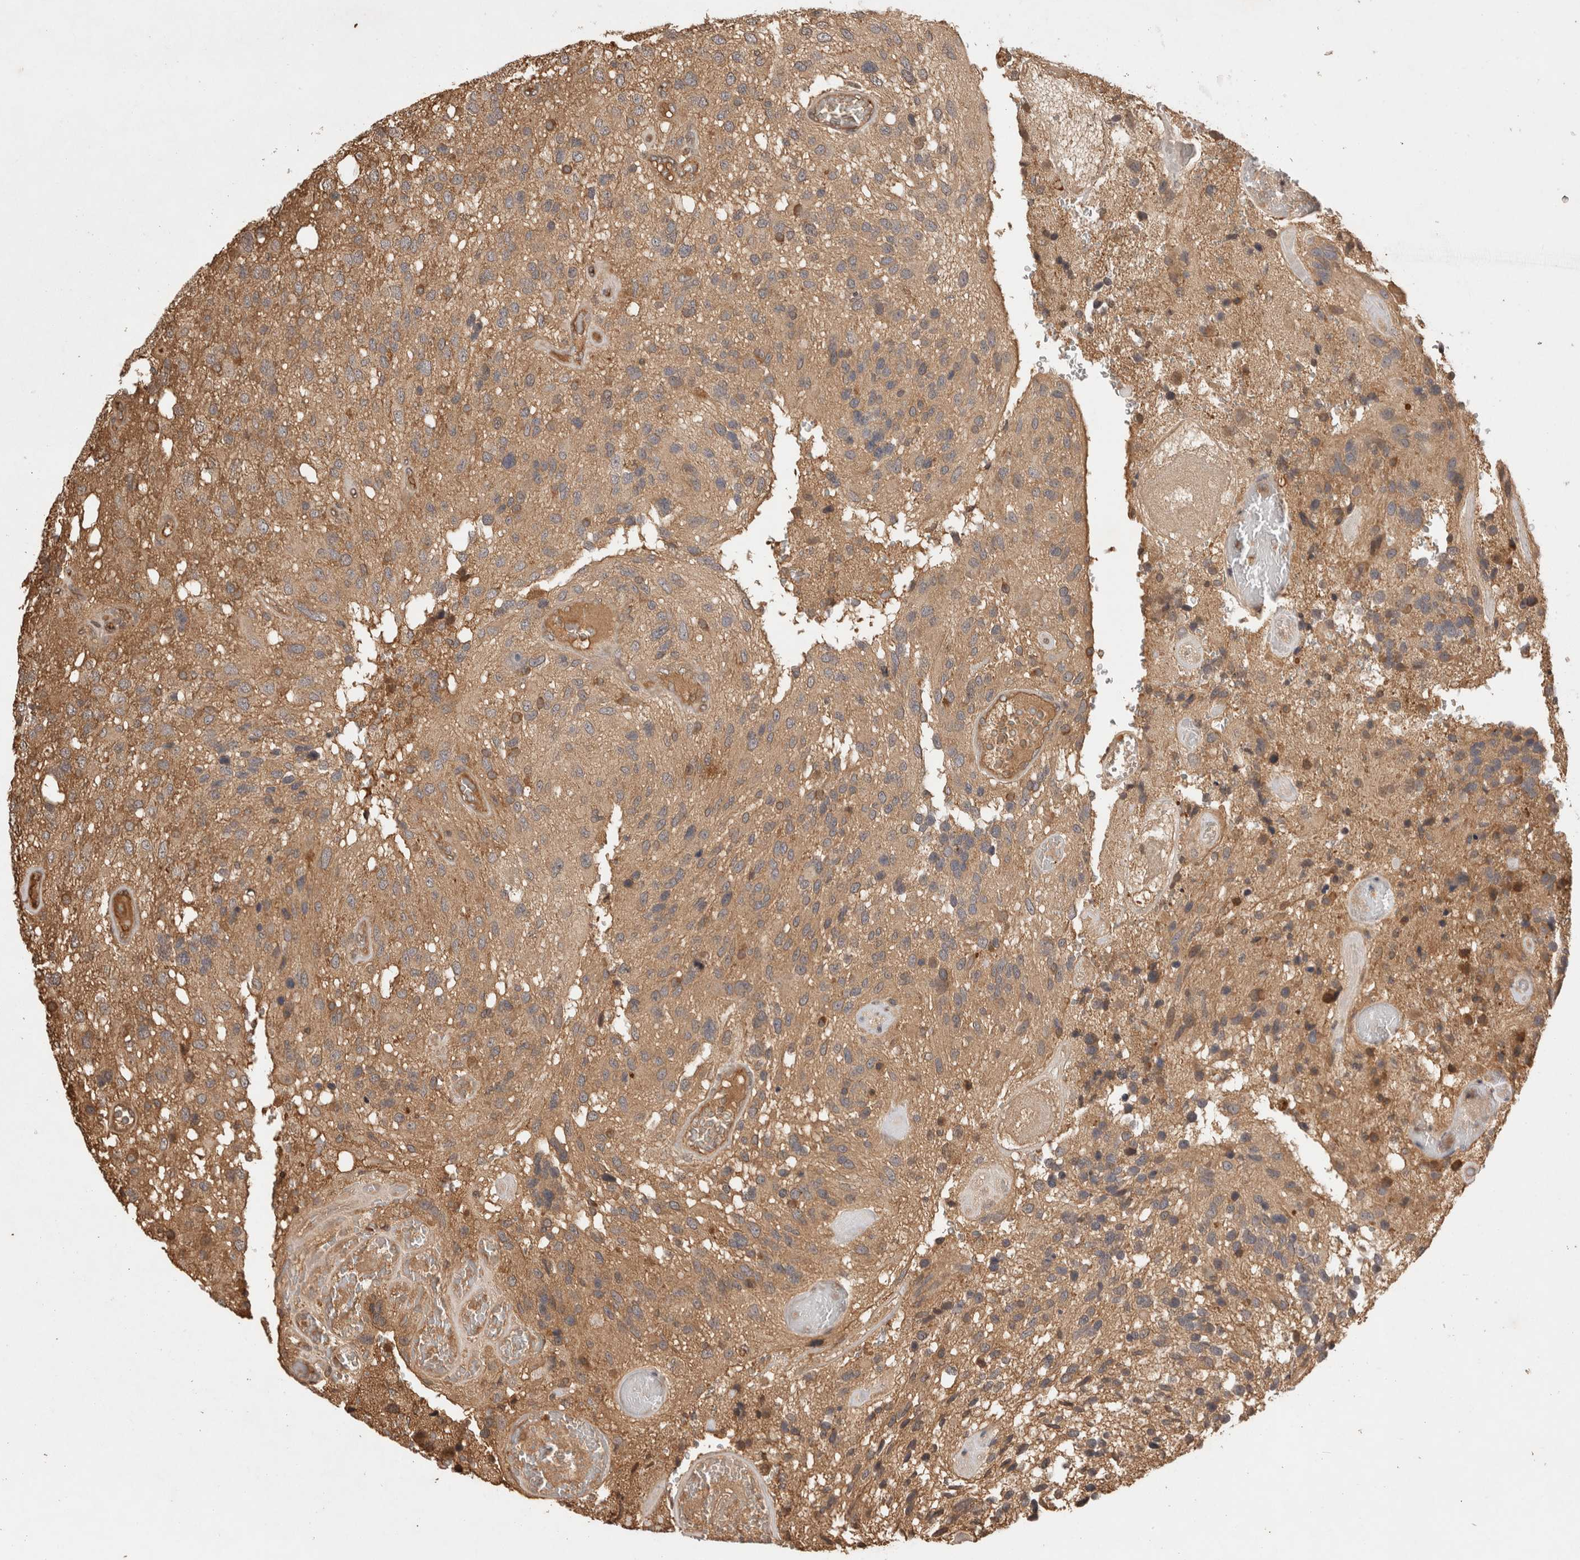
{"staining": {"intensity": "moderate", "quantity": ">75%", "location": "cytoplasmic/membranous"}, "tissue": "glioma", "cell_type": "Tumor cells", "image_type": "cancer", "snomed": [{"axis": "morphology", "description": "Glioma, malignant, High grade"}, {"axis": "topography", "description": "Brain"}], "caption": "This image shows immunohistochemistry staining of glioma, with medium moderate cytoplasmic/membranous positivity in approximately >75% of tumor cells.", "gene": "PRMT3", "patient": {"sex": "female", "age": 58}}